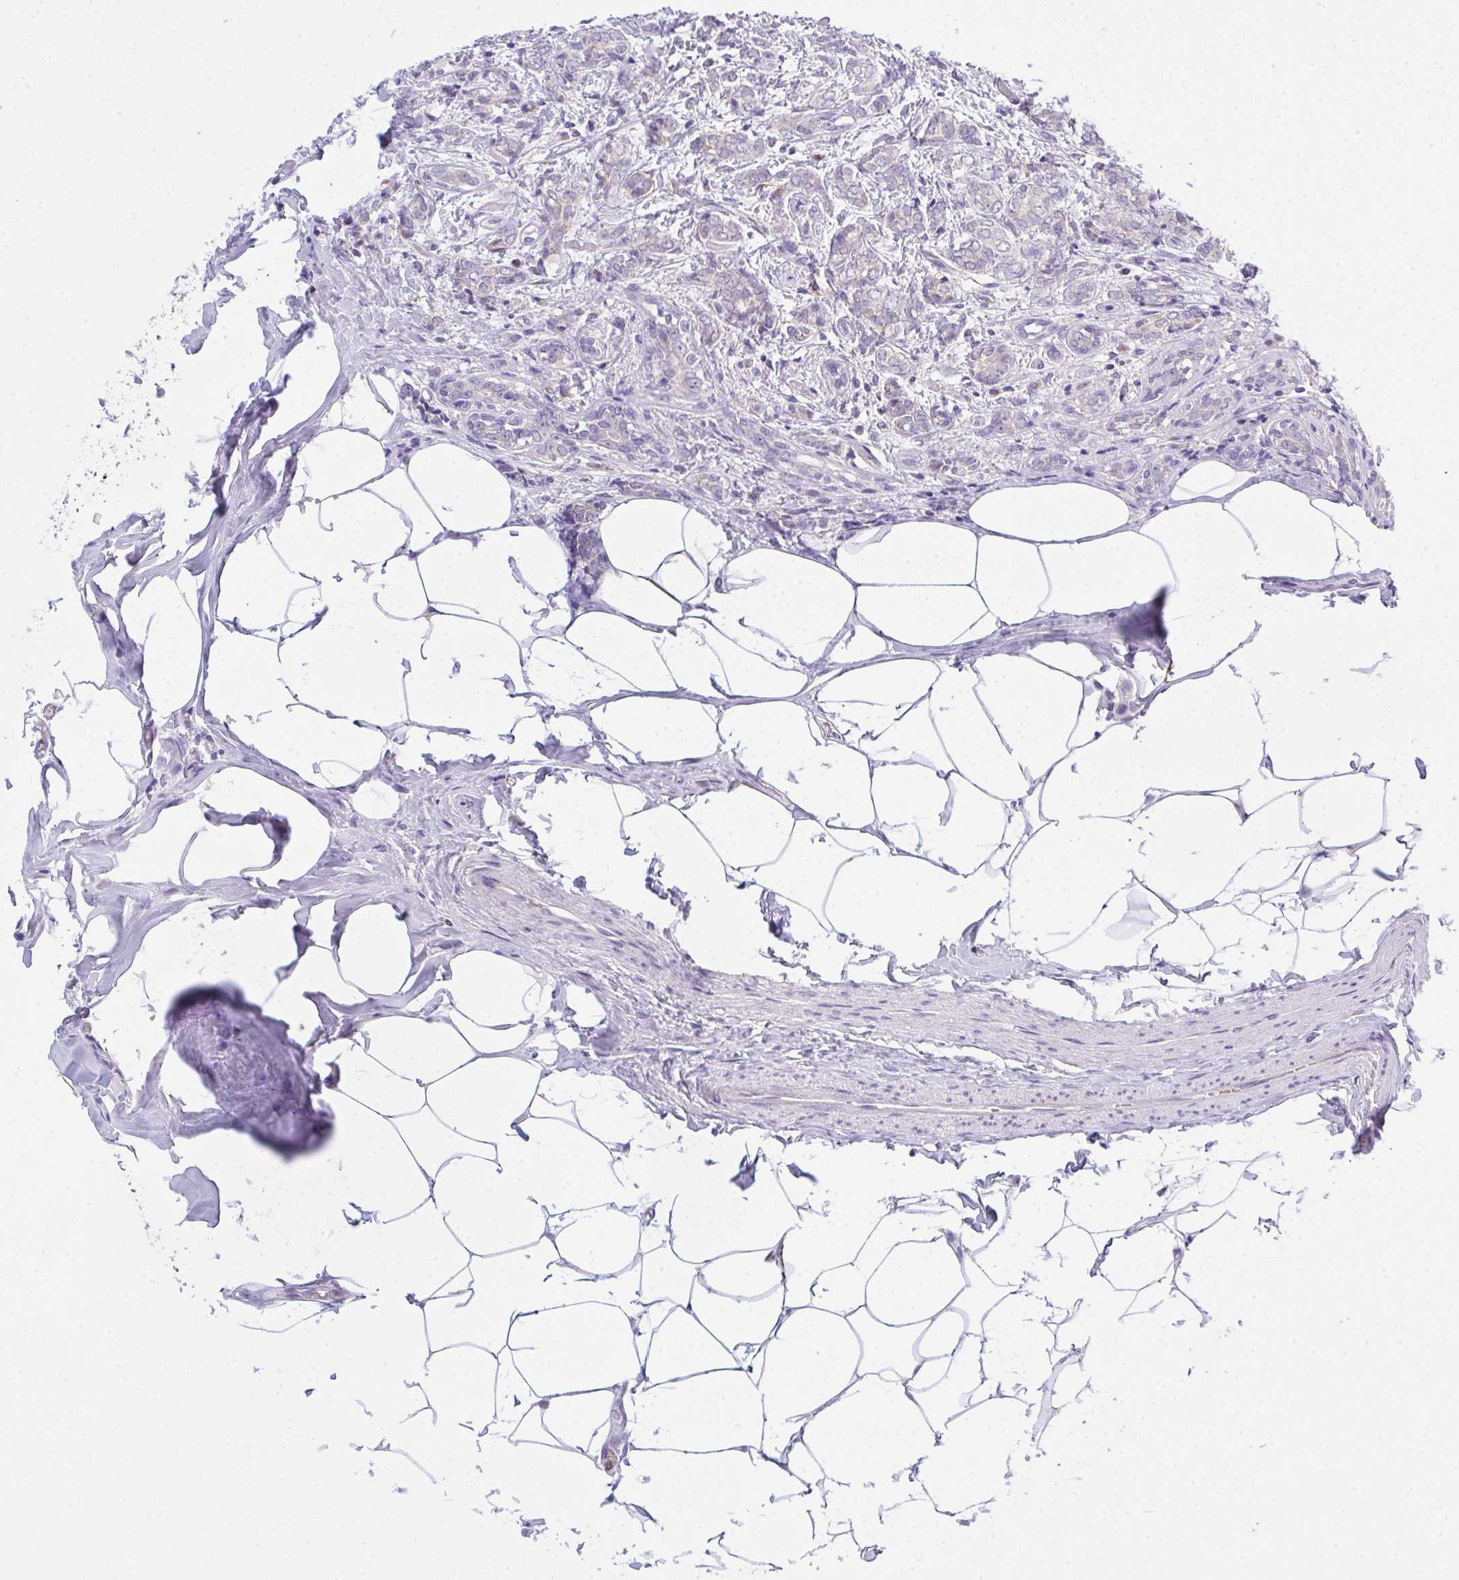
{"staining": {"intensity": "negative", "quantity": "none", "location": "none"}, "tissue": "breast cancer", "cell_type": "Tumor cells", "image_type": "cancer", "snomed": [{"axis": "morphology", "description": "Intraductal carcinoma, in situ"}, {"axis": "morphology", "description": "Duct carcinoma"}, {"axis": "morphology", "description": "Lobular carcinoma, in situ"}, {"axis": "topography", "description": "Breast"}], "caption": "A histopathology image of human breast cancer (intraductal carcinoma,  in situ) is negative for staining in tumor cells.", "gene": "ZNF554", "patient": {"sex": "female", "age": 44}}